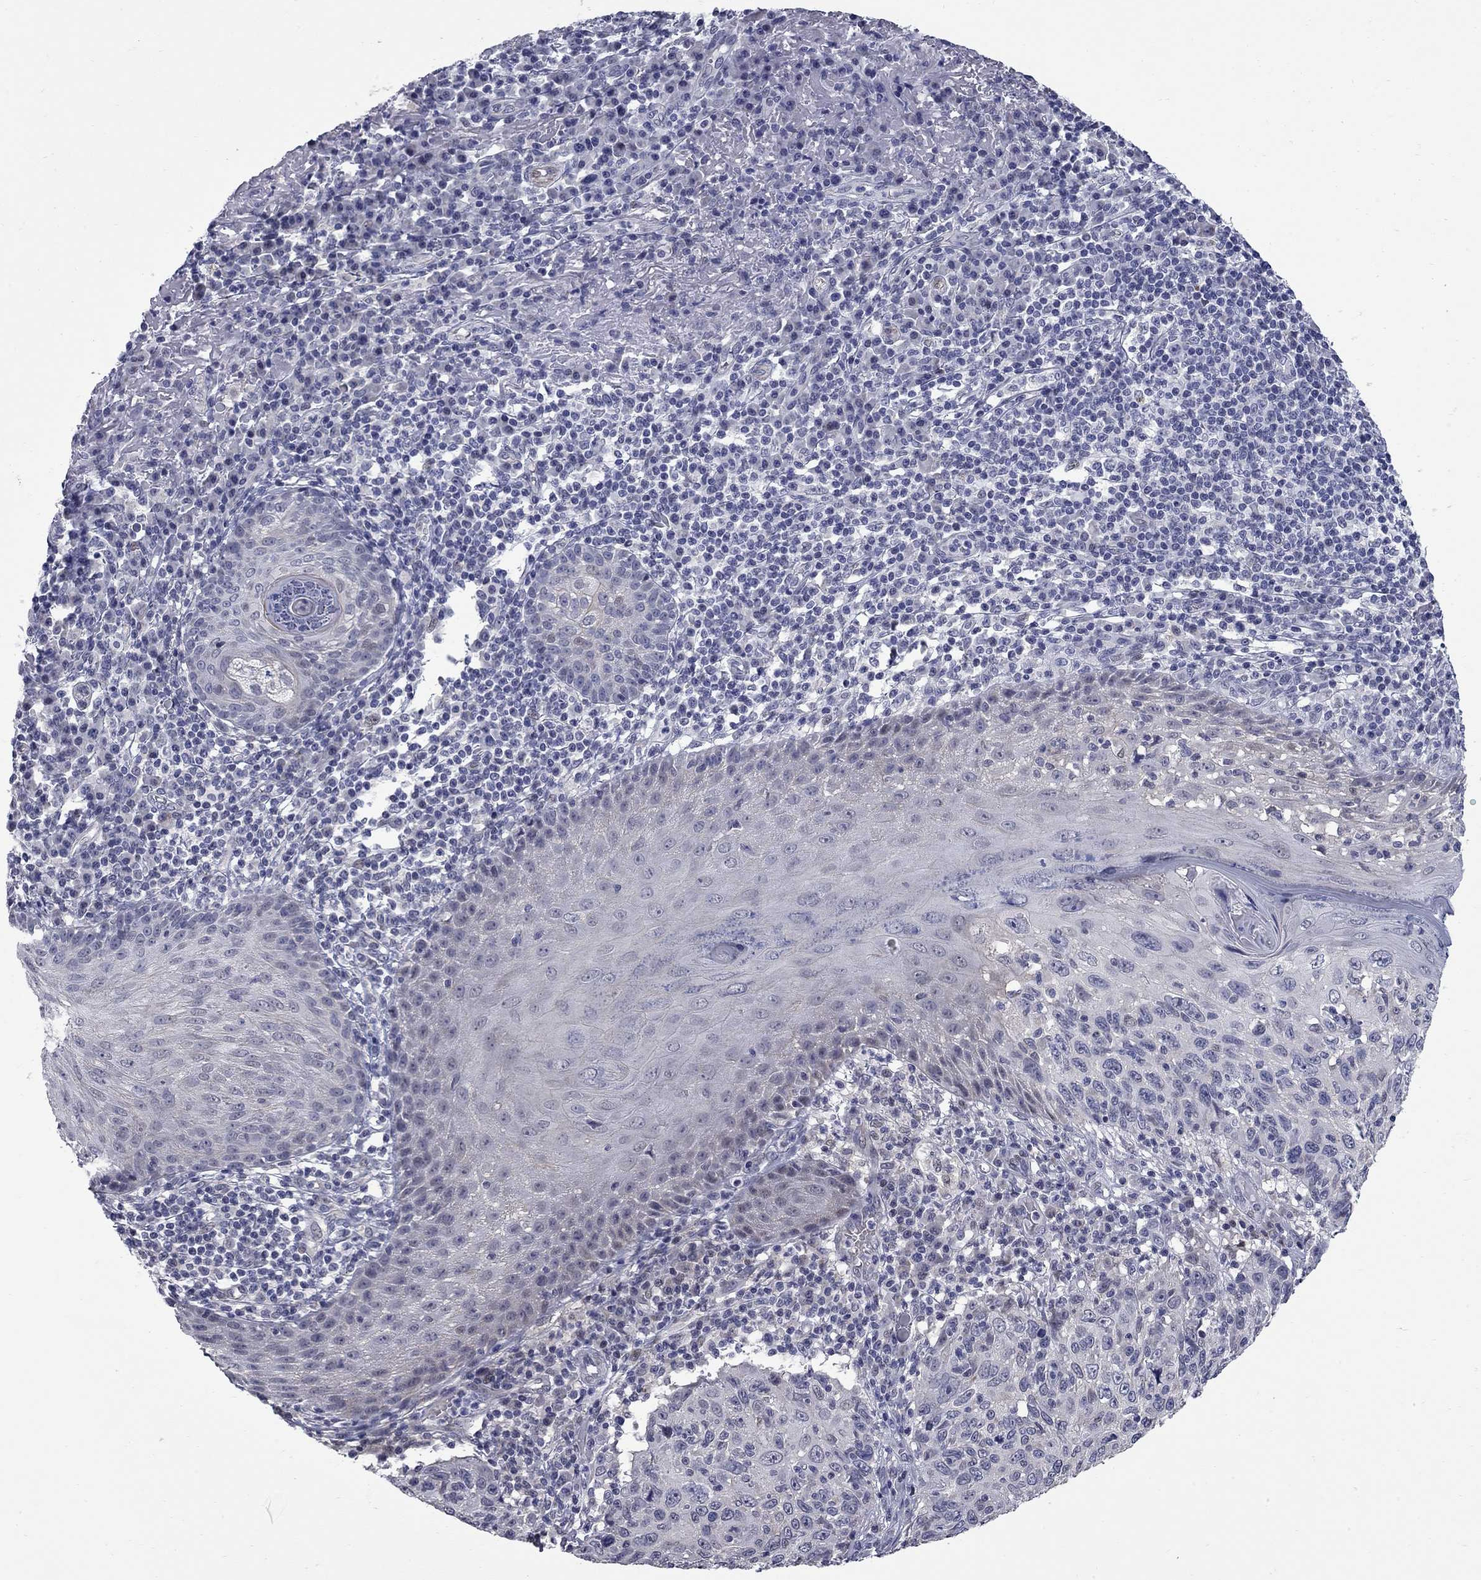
{"staining": {"intensity": "negative", "quantity": "none", "location": "none"}, "tissue": "skin cancer", "cell_type": "Tumor cells", "image_type": "cancer", "snomed": [{"axis": "morphology", "description": "Squamous cell carcinoma, NOS"}, {"axis": "topography", "description": "Skin"}], "caption": "IHC photomicrograph of neoplastic tissue: human skin cancer (squamous cell carcinoma) stained with DAB reveals no significant protein expression in tumor cells. (Immunohistochemistry (ihc), brightfield microscopy, high magnification).", "gene": "HTR4", "patient": {"sex": "male", "age": 92}}